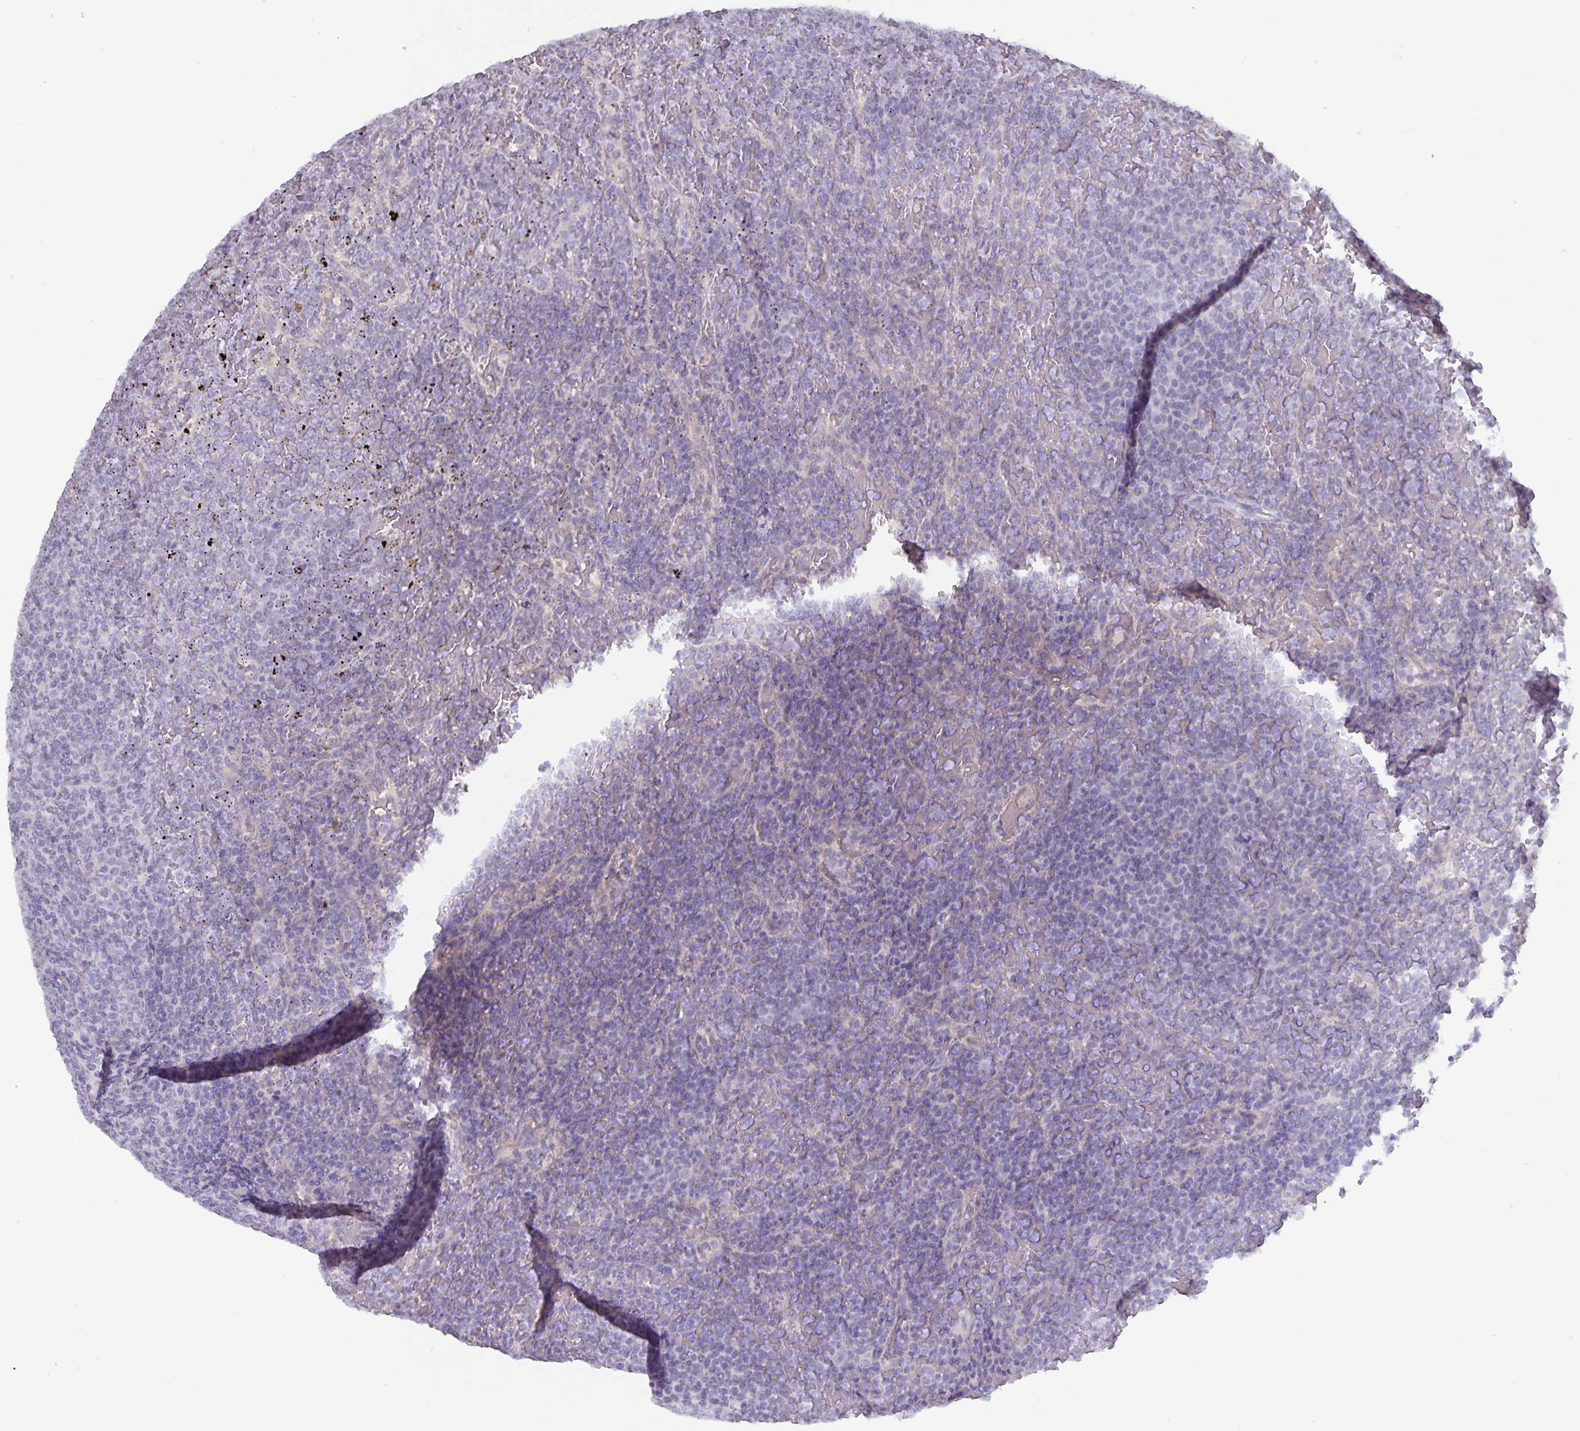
{"staining": {"intensity": "negative", "quantity": "none", "location": "none"}, "tissue": "lymphoma", "cell_type": "Tumor cells", "image_type": "cancer", "snomed": [{"axis": "morphology", "description": "Malignant lymphoma, non-Hodgkin's type, Low grade"}, {"axis": "topography", "description": "Spleen"}], "caption": "High magnification brightfield microscopy of lymphoma stained with DAB (brown) and counterstained with hematoxylin (blue): tumor cells show no significant positivity.", "gene": "PLCB3", "patient": {"sex": "female", "age": 77}}